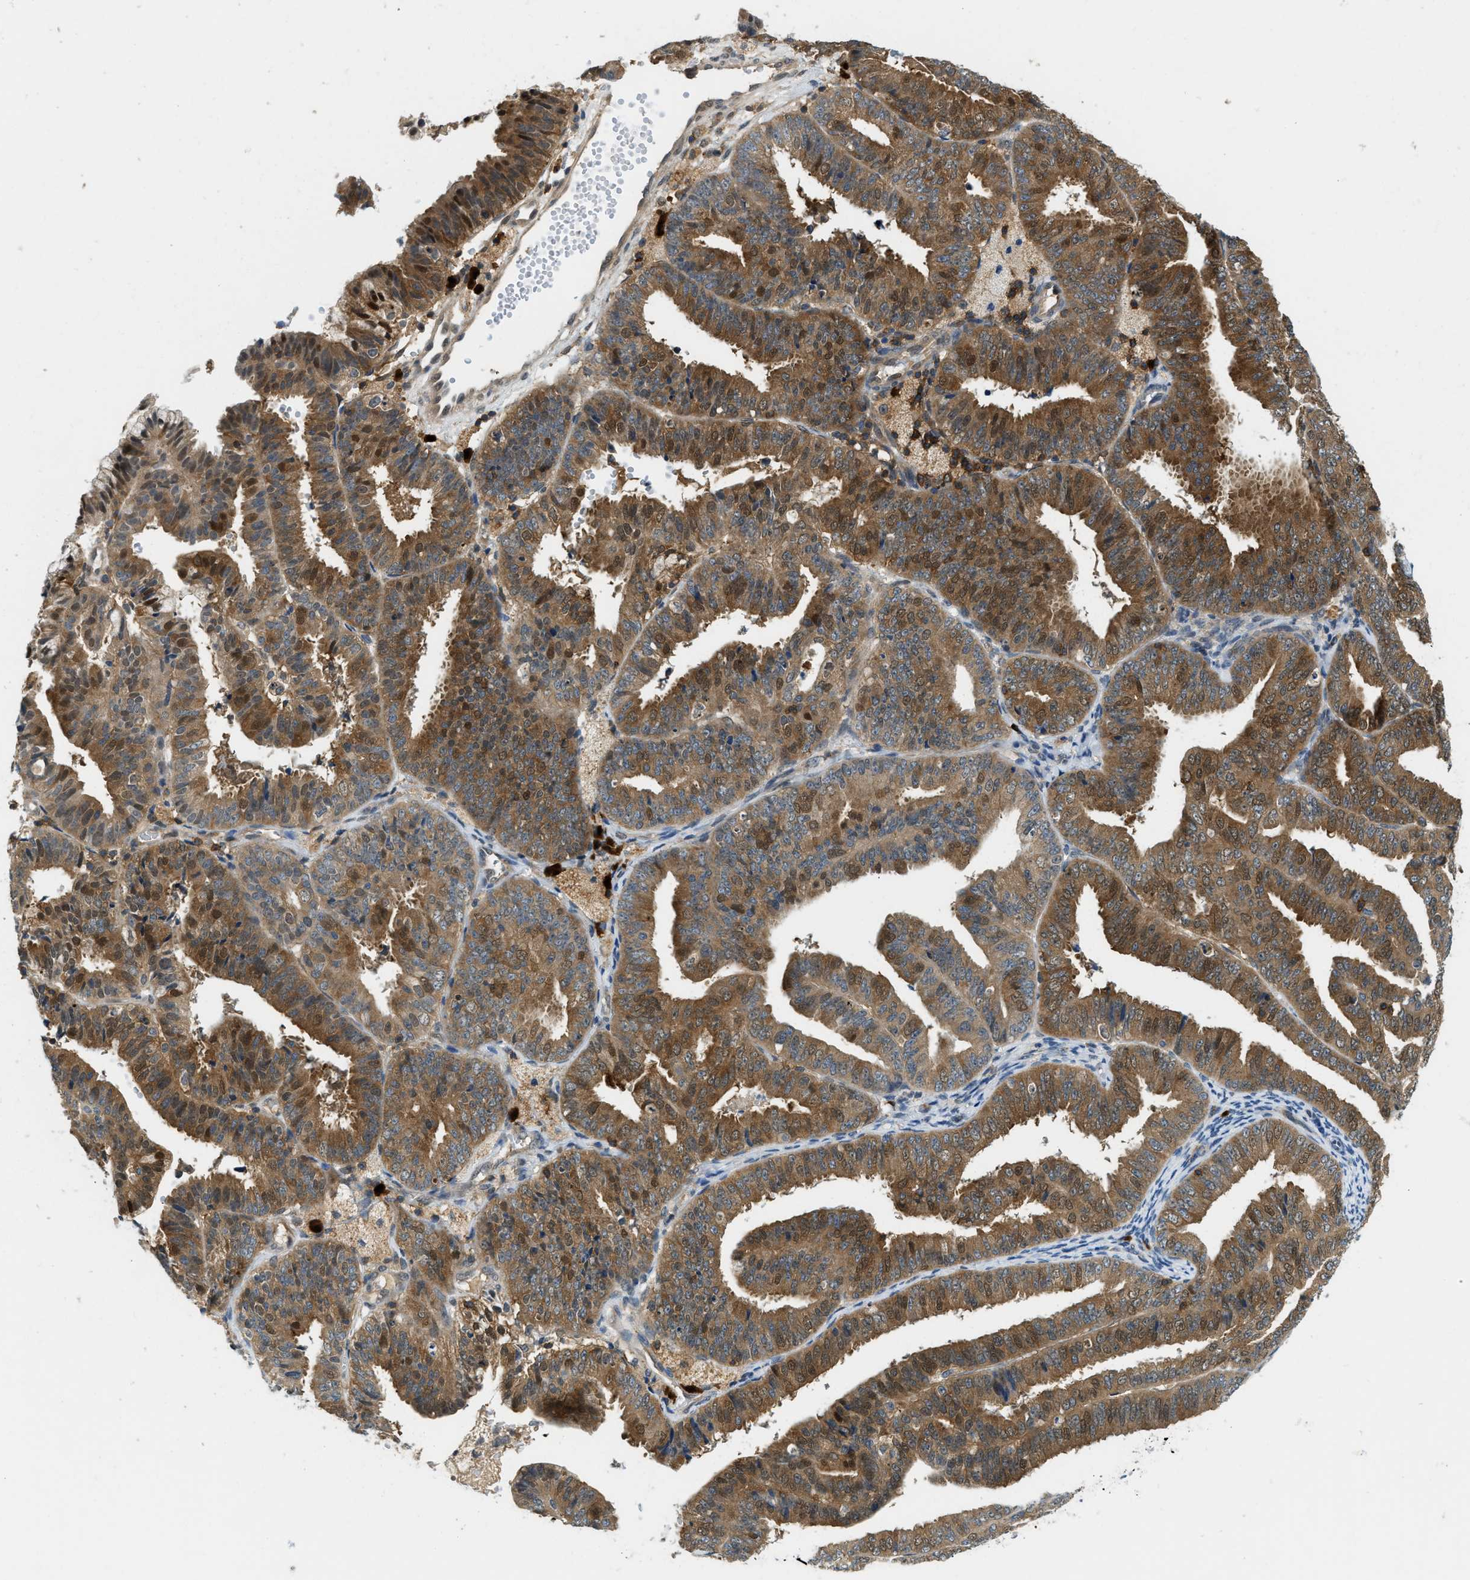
{"staining": {"intensity": "moderate", "quantity": ">75%", "location": "cytoplasmic/membranous,nuclear"}, "tissue": "endometrial cancer", "cell_type": "Tumor cells", "image_type": "cancer", "snomed": [{"axis": "morphology", "description": "Adenocarcinoma, NOS"}, {"axis": "topography", "description": "Endometrium"}], "caption": "Tumor cells display medium levels of moderate cytoplasmic/membranous and nuclear positivity in approximately >75% of cells in human endometrial cancer (adenocarcinoma). (DAB IHC with brightfield microscopy, high magnification).", "gene": "GMPPB", "patient": {"sex": "female", "age": 63}}